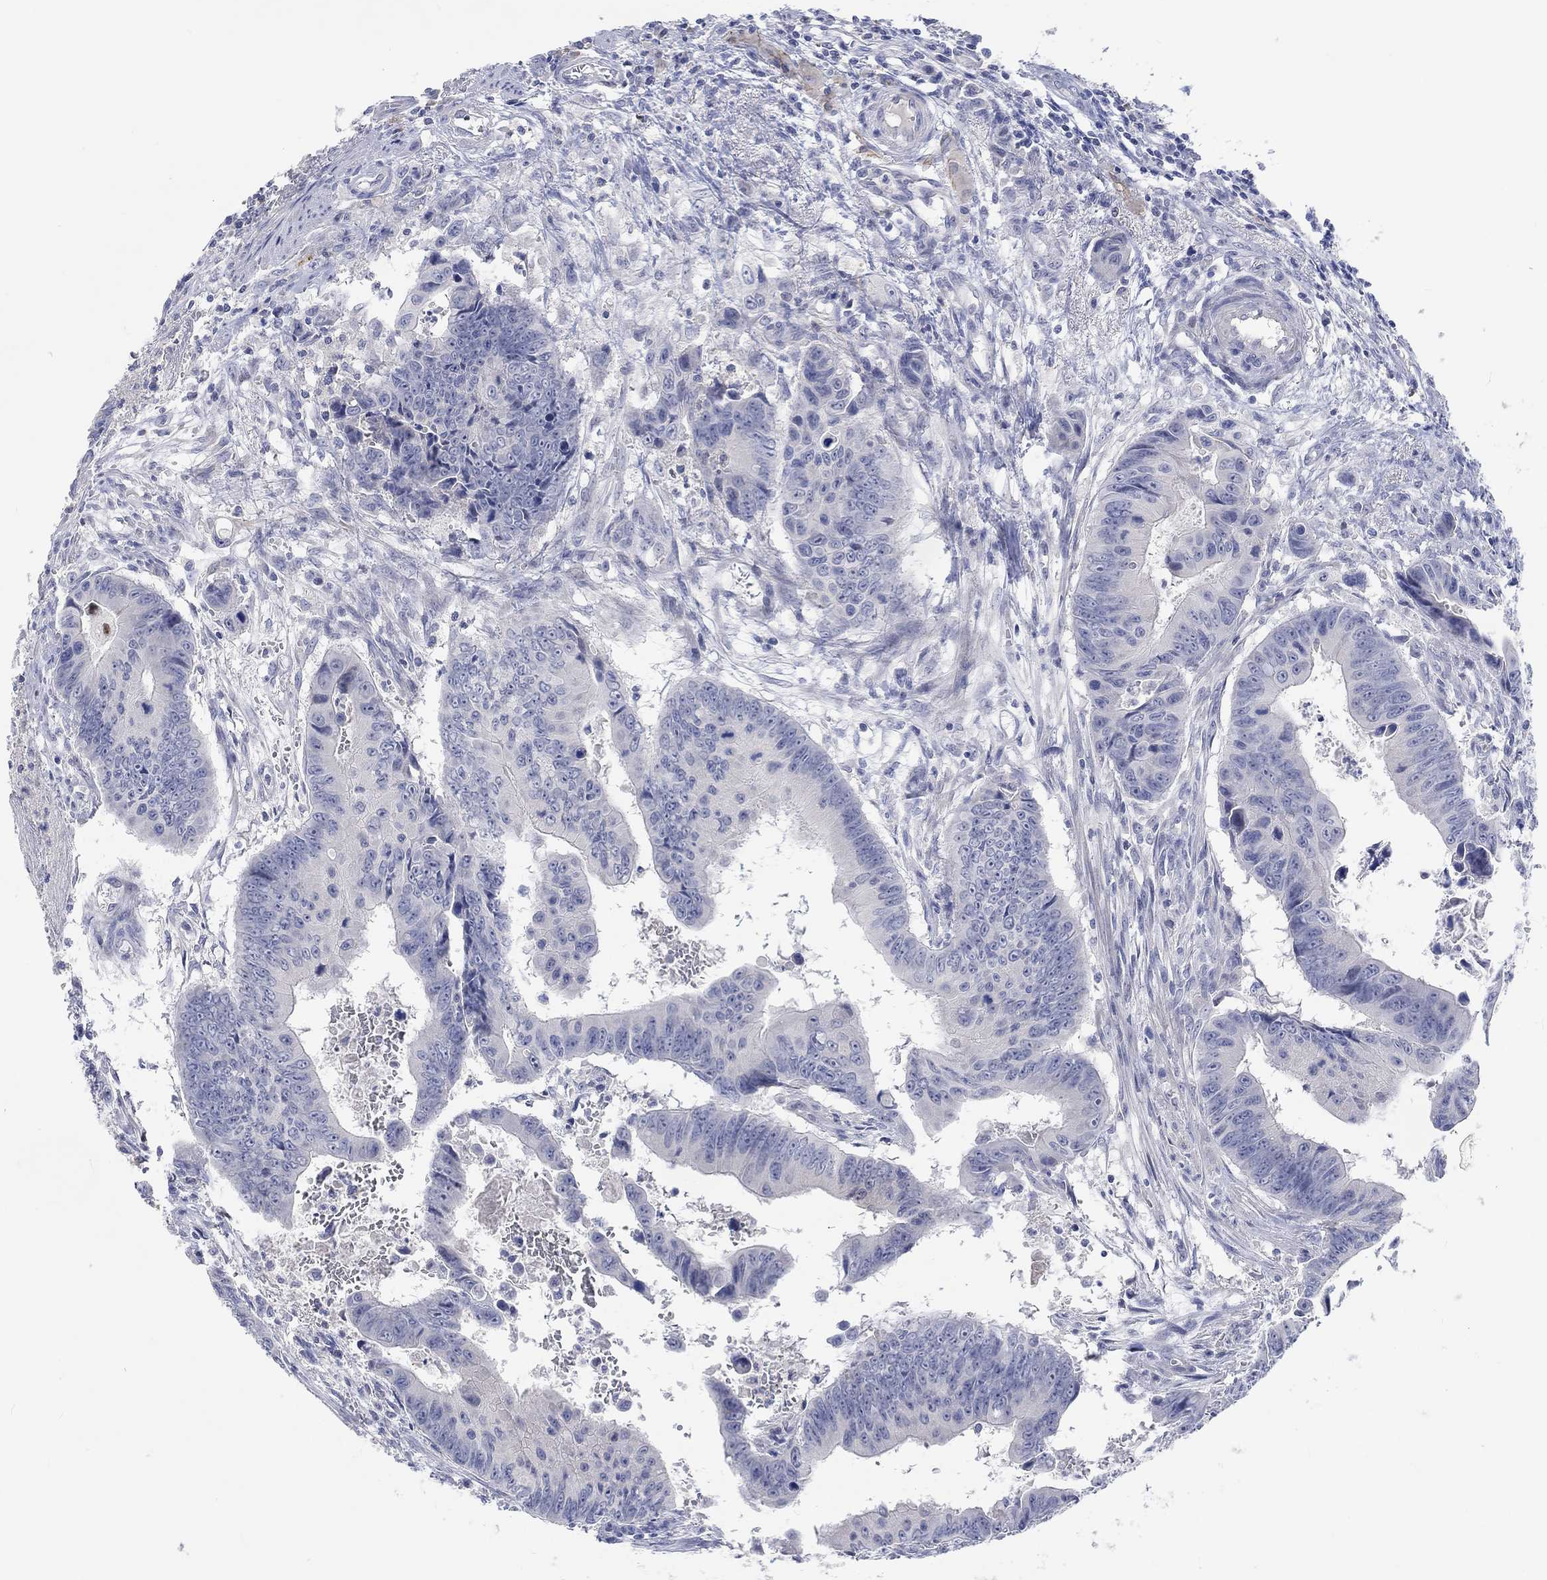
{"staining": {"intensity": "negative", "quantity": "none", "location": "none"}, "tissue": "colorectal cancer", "cell_type": "Tumor cells", "image_type": "cancer", "snomed": [{"axis": "morphology", "description": "Adenocarcinoma, NOS"}, {"axis": "topography", "description": "Colon"}], "caption": "High magnification brightfield microscopy of colorectal cancer stained with DAB (brown) and counterstained with hematoxylin (blue): tumor cells show no significant positivity. Brightfield microscopy of immunohistochemistry stained with DAB (brown) and hematoxylin (blue), captured at high magnification.", "gene": "DLK1", "patient": {"sex": "female", "age": 87}}